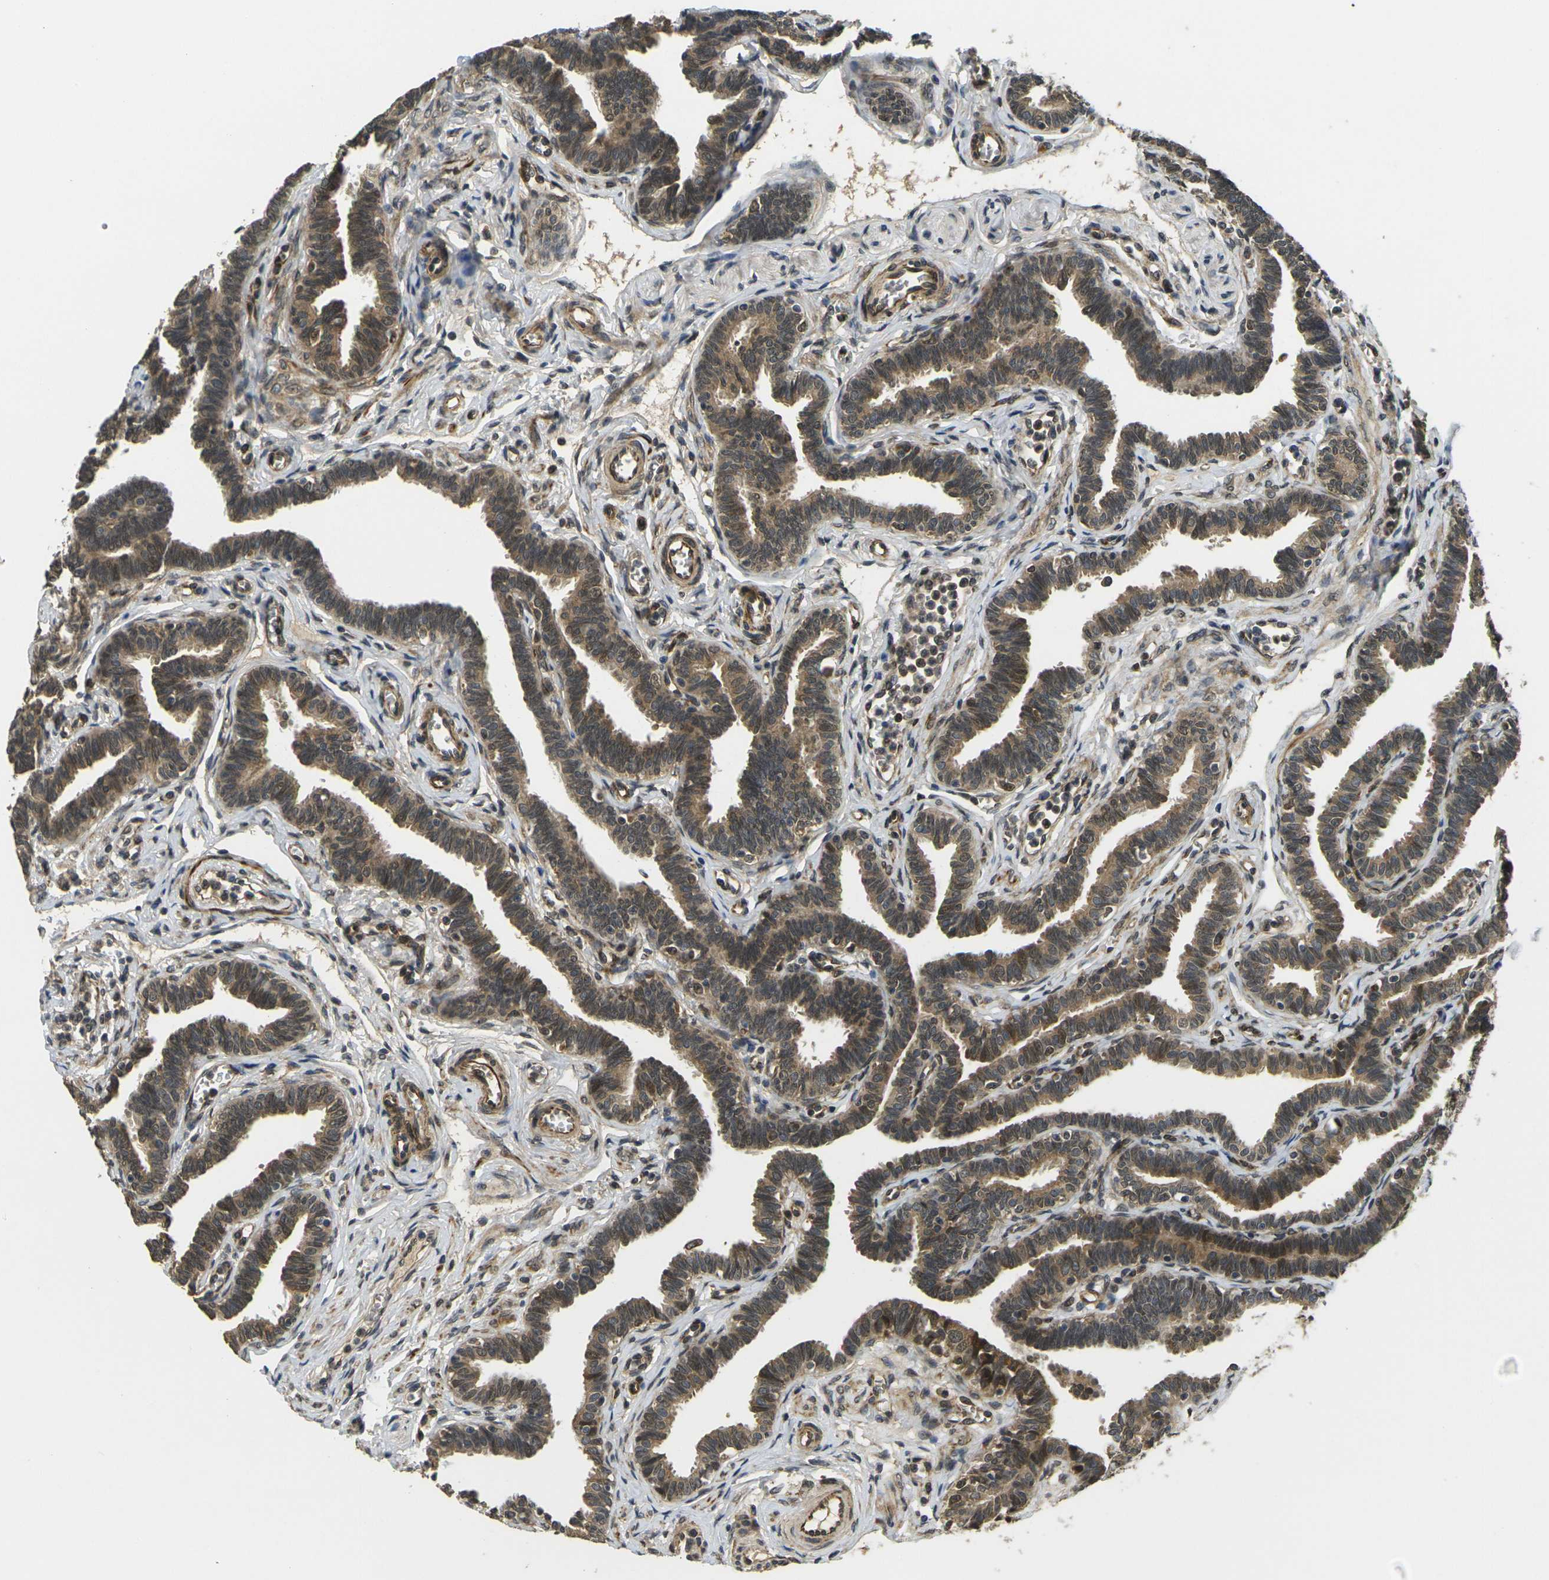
{"staining": {"intensity": "moderate", "quantity": ">75%", "location": "cytoplasmic/membranous"}, "tissue": "fallopian tube", "cell_type": "Glandular cells", "image_type": "normal", "snomed": [{"axis": "morphology", "description": "Normal tissue, NOS"}, {"axis": "topography", "description": "Fallopian tube"}, {"axis": "topography", "description": "Ovary"}], "caption": "A high-resolution photomicrograph shows immunohistochemistry (IHC) staining of benign fallopian tube, which reveals moderate cytoplasmic/membranous staining in approximately >75% of glandular cells.", "gene": "FUT11", "patient": {"sex": "female", "age": 23}}